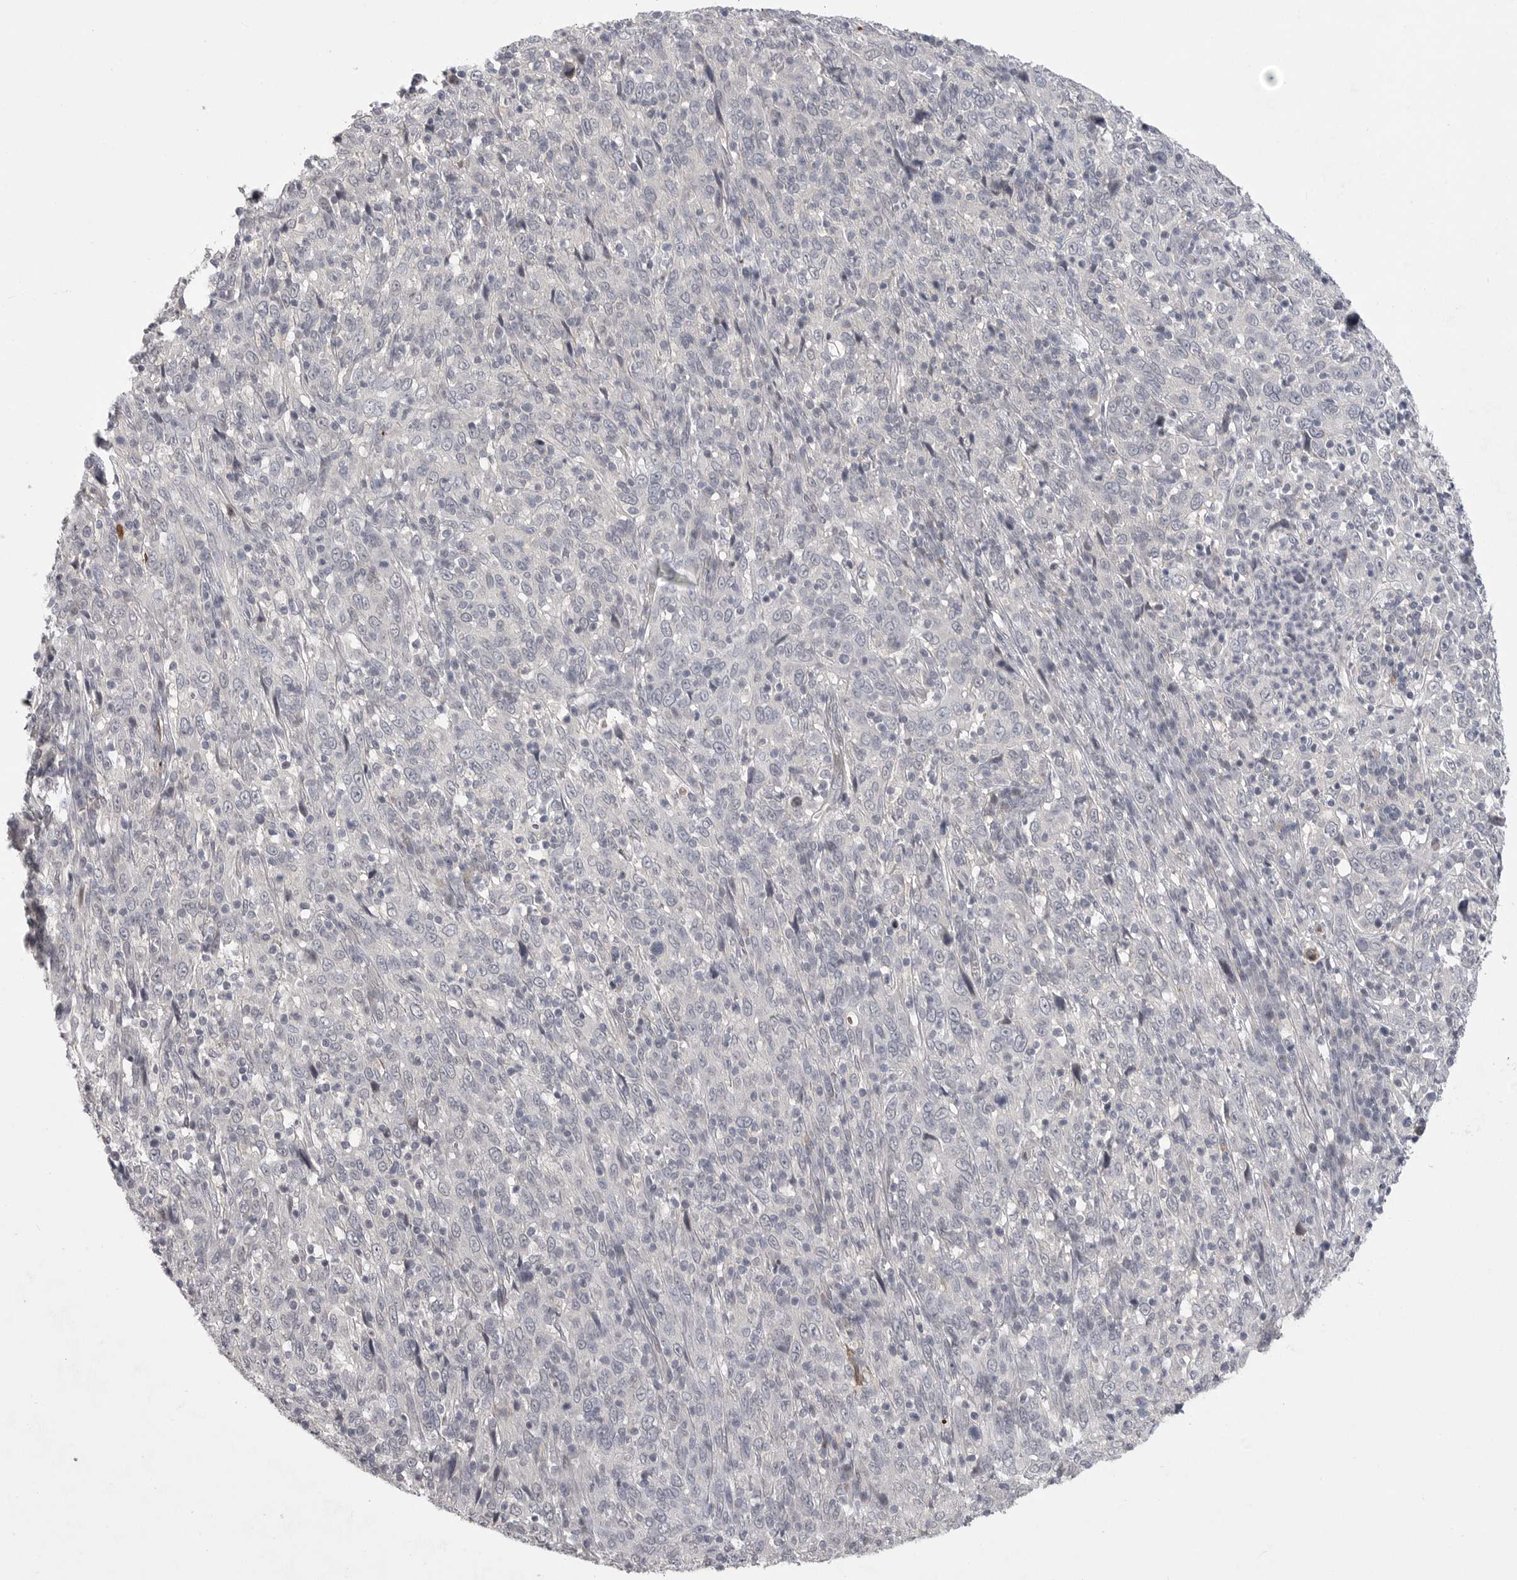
{"staining": {"intensity": "negative", "quantity": "none", "location": "none"}, "tissue": "cervical cancer", "cell_type": "Tumor cells", "image_type": "cancer", "snomed": [{"axis": "morphology", "description": "Squamous cell carcinoma, NOS"}, {"axis": "topography", "description": "Cervix"}], "caption": "Tumor cells are negative for protein expression in human cervical cancer (squamous cell carcinoma).", "gene": "FBXO43", "patient": {"sex": "female", "age": 46}}